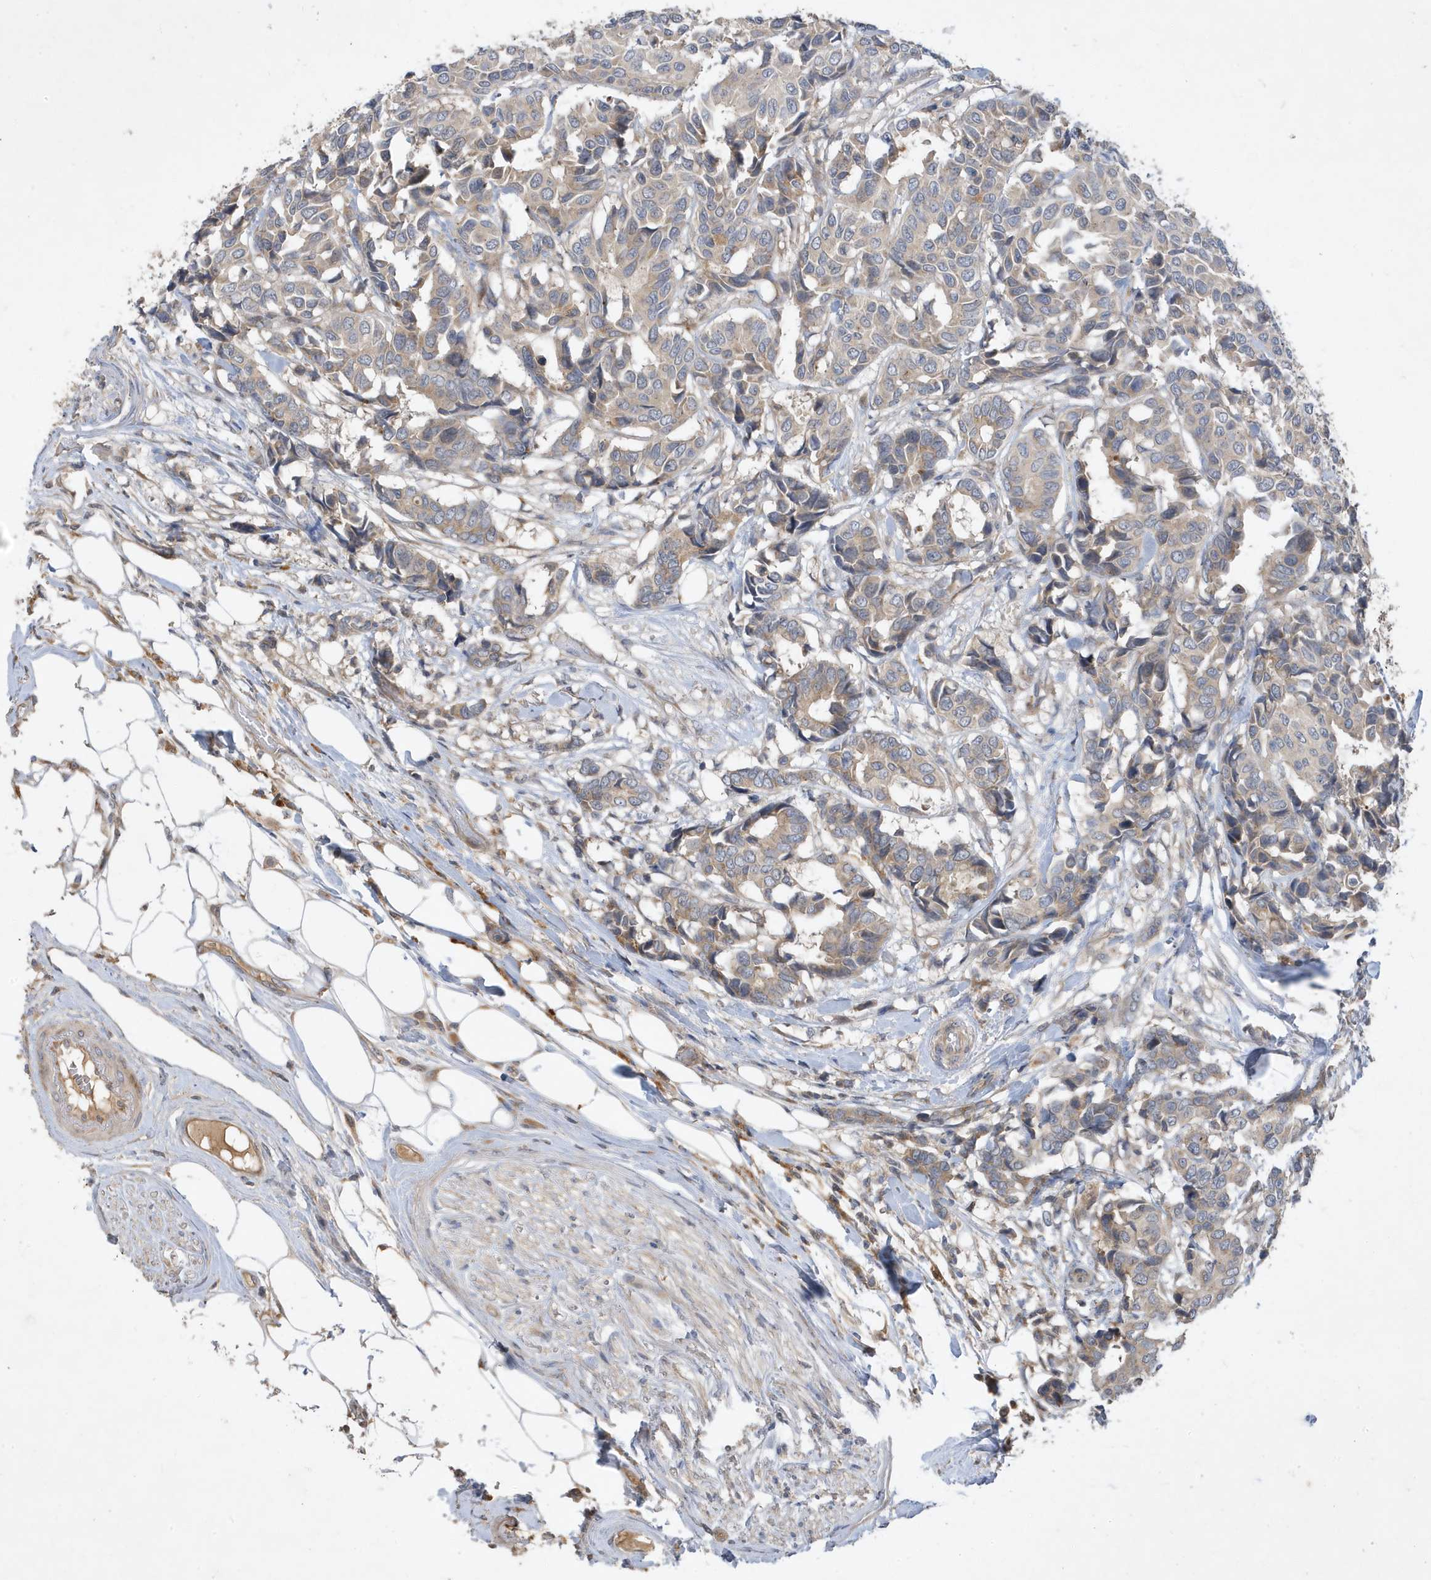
{"staining": {"intensity": "weak", "quantity": "<25%", "location": "cytoplasmic/membranous"}, "tissue": "breast cancer", "cell_type": "Tumor cells", "image_type": "cancer", "snomed": [{"axis": "morphology", "description": "Duct carcinoma"}, {"axis": "topography", "description": "Breast"}], "caption": "This is an immunohistochemistry photomicrograph of breast cancer (intraductal carcinoma). There is no positivity in tumor cells.", "gene": "LAPTM4A", "patient": {"sex": "female", "age": 87}}